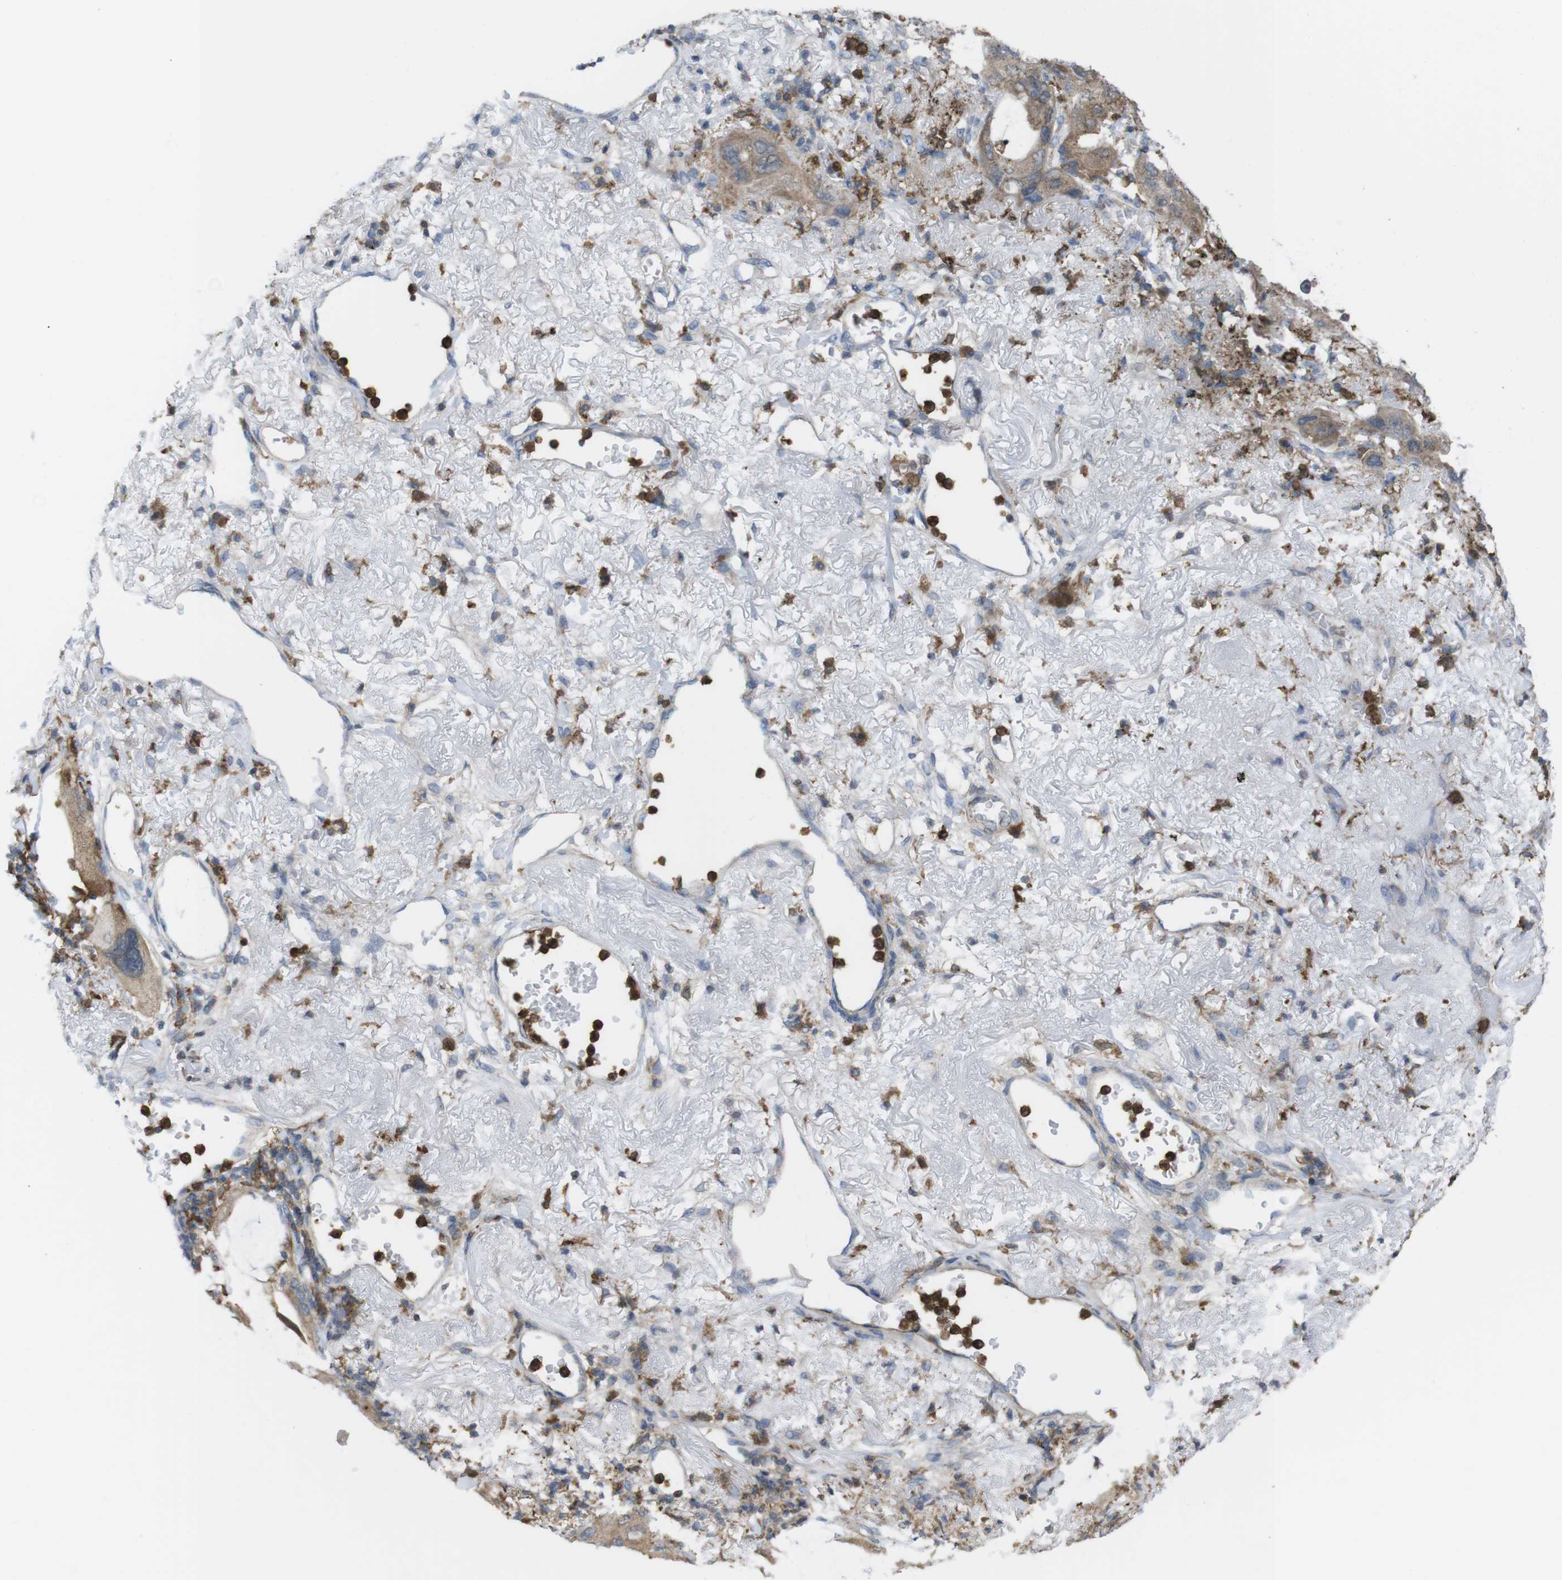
{"staining": {"intensity": "weak", "quantity": ">75%", "location": "cytoplasmic/membranous"}, "tissue": "lung cancer", "cell_type": "Tumor cells", "image_type": "cancer", "snomed": [{"axis": "morphology", "description": "Squamous cell carcinoma, NOS"}, {"axis": "topography", "description": "Lung"}], "caption": "IHC of lung cancer (squamous cell carcinoma) displays low levels of weak cytoplasmic/membranous staining in approximately >75% of tumor cells.", "gene": "PRKCD", "patient": {"sex": "female", "age": 73}}